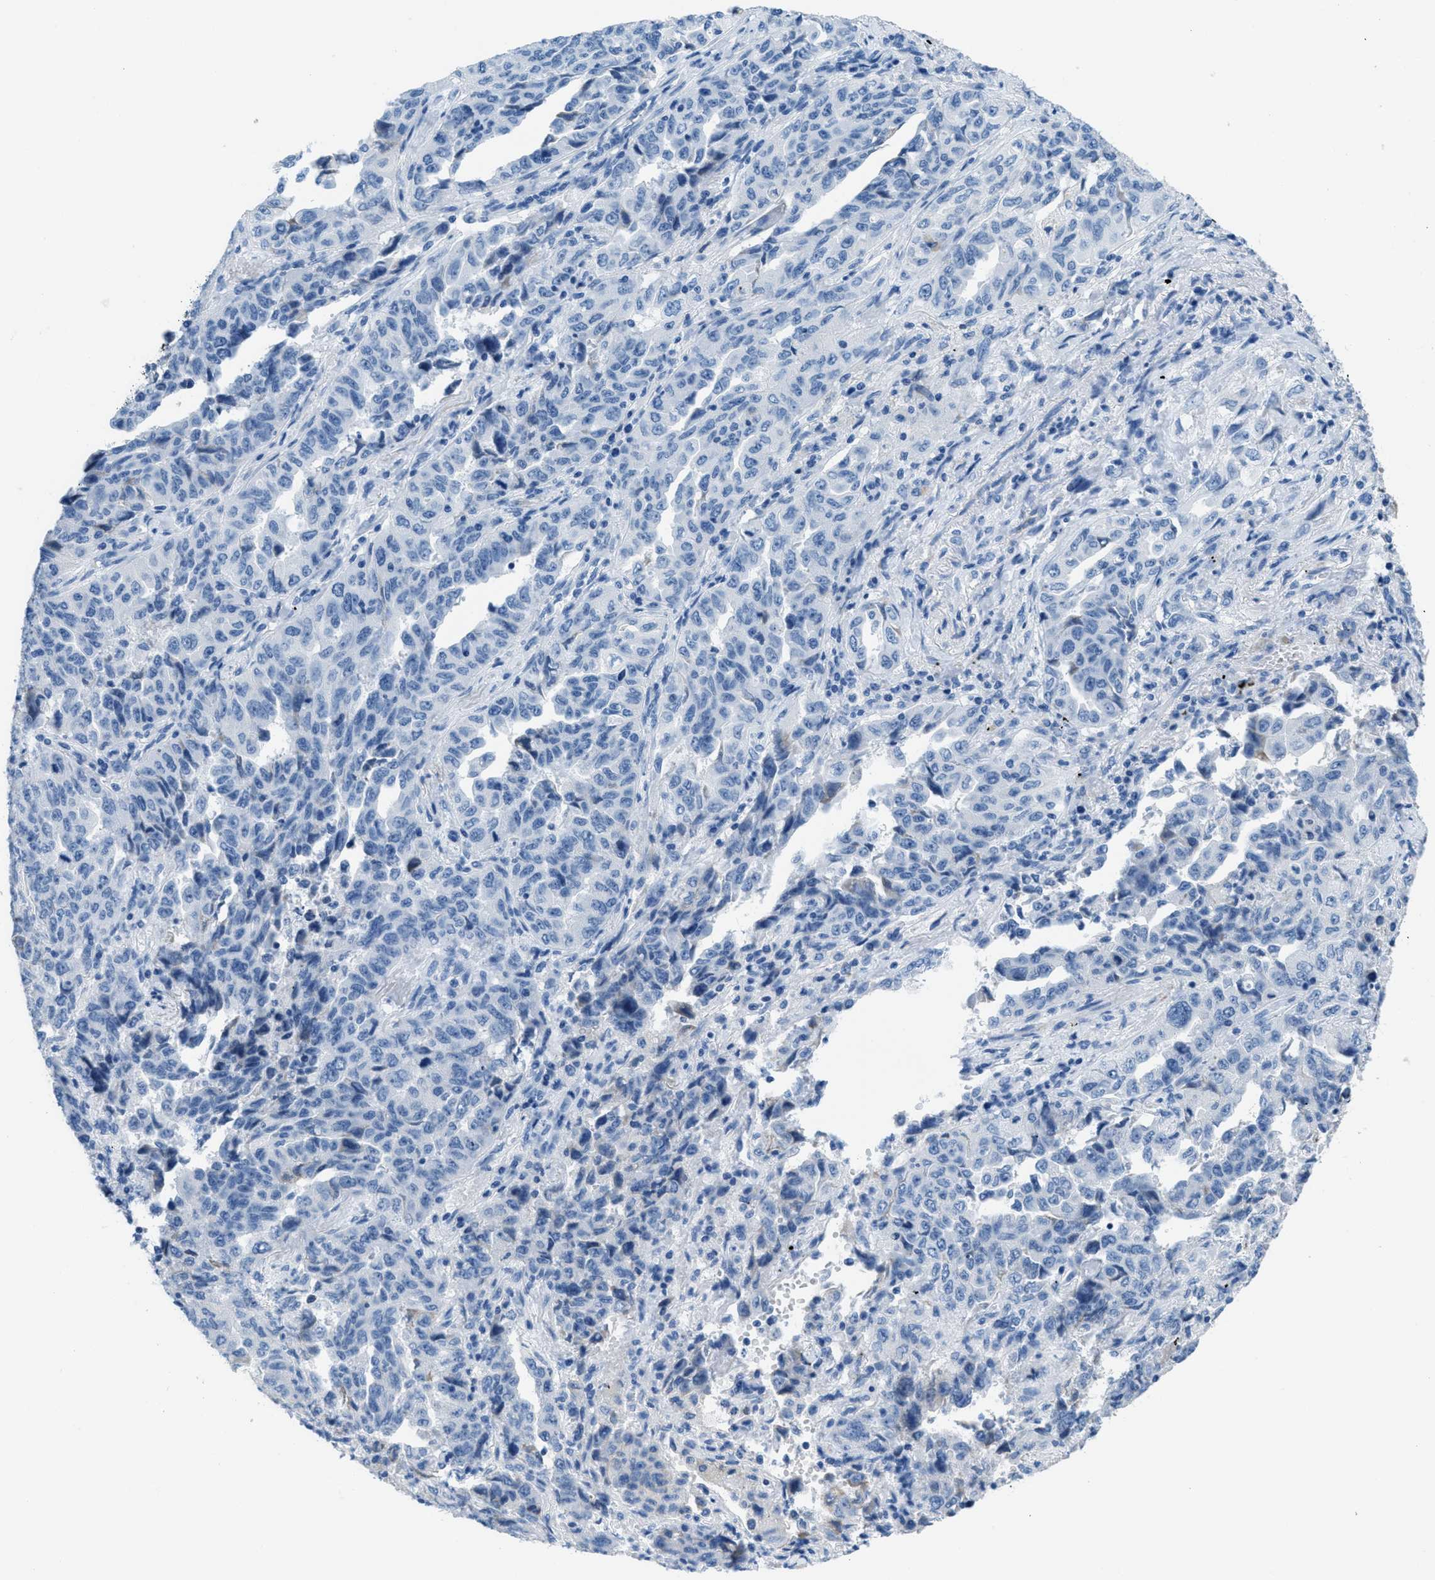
{"staining": {"intensity": "negative", "quantity": "none", "location": "none"}, "tissue": "lung cancer", "cell_type": "Tumor cells", "image_type": "cancer", "snomed": [{"axis": "morphology", "description": "Adenocarcinoma, NOS"}, {"axis": "topography", "description": "Lung"}], "caption": "IHC micrograph of human adenocarcinoma (lung) stained for a protein (brown), which shows no expression in tumor cells.", "gene": "MGARP", "patient": {"sex": "female", "age": 51}}